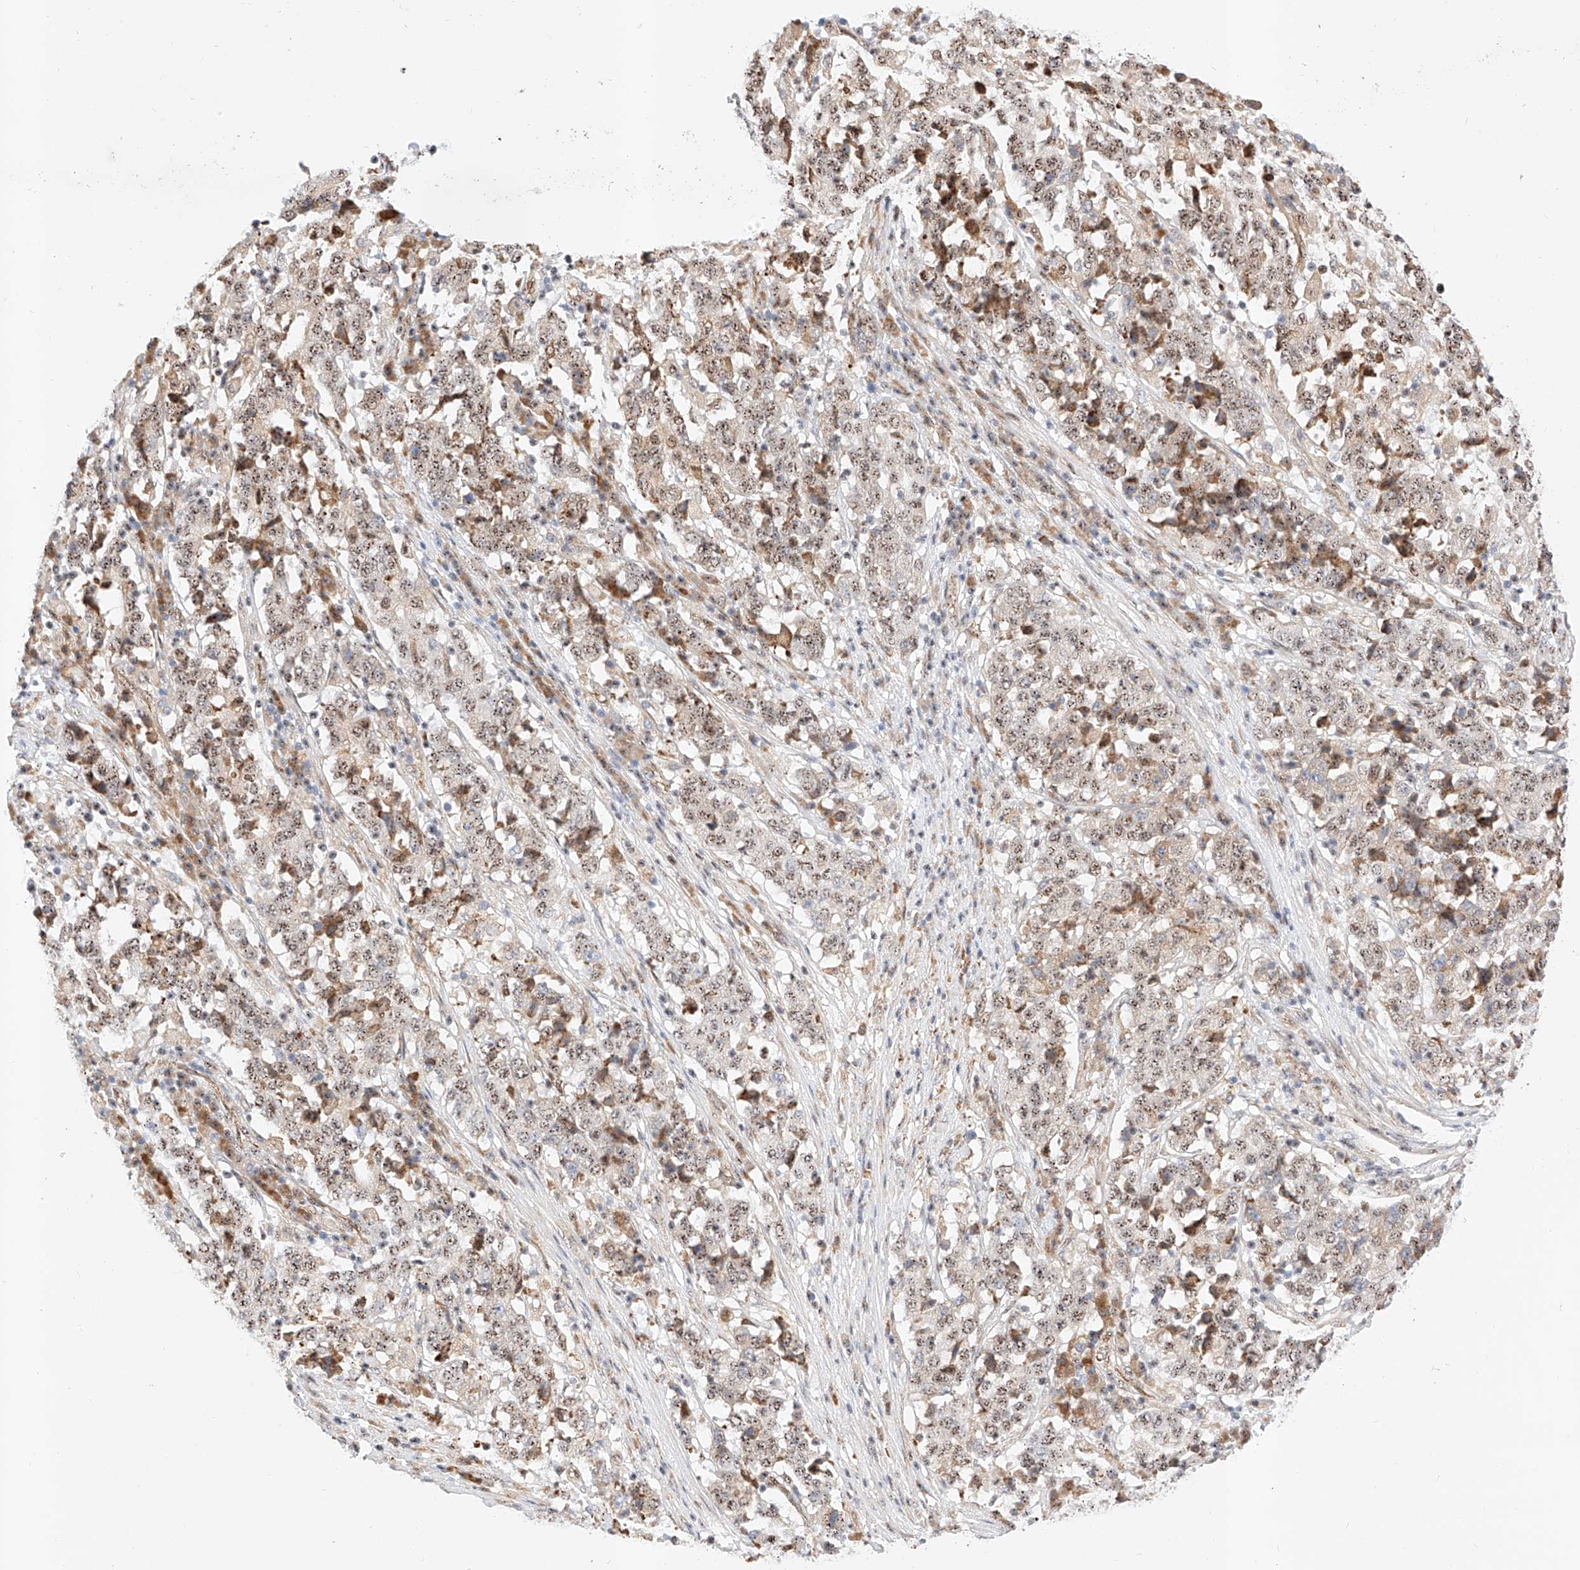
{"staining": {"intensity": "moderate", "quantity": ">75%", "location": "cytoplasmic/membranous,nuclear"}, "tissue": "stomach cancer", "cell_type": "Tumor cells", "image_type": "cancer", "snomed": [{"axis": "morphology", "description": "Adenocarcinoma, NOS"}, {"axis": "topography", "description": "Stomach"}], "caption": "Human adenocarcinoma (stomach) stained with a brown dye exhibits moderate cytoplasmic/membranous and nuclear positive expression in approximately >75% of tumor cells.", "gene": "ATXN7L2", "patient": {"sex": "male", "age": 59}}